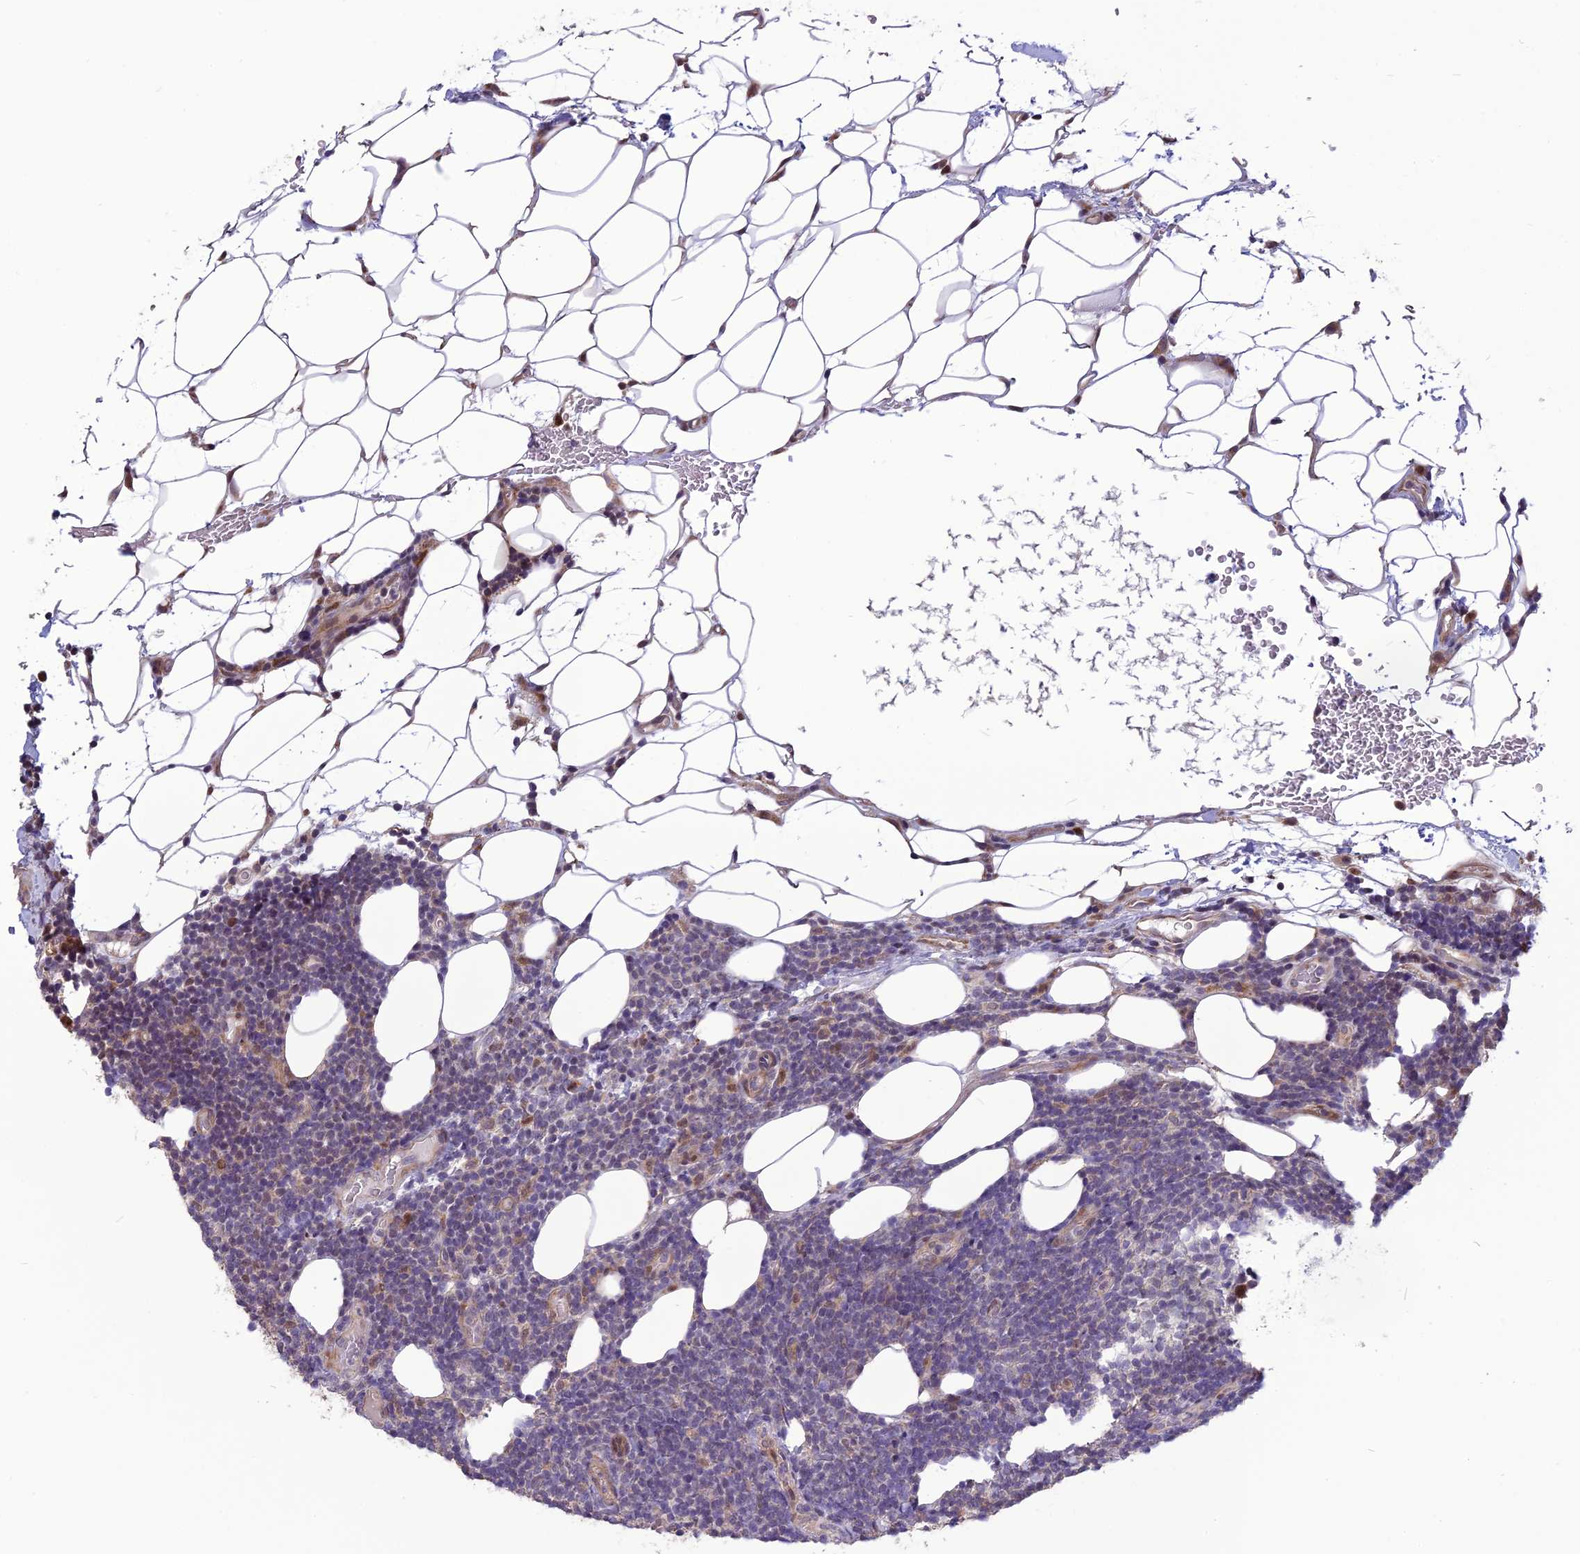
{"staining": {"intensity": "negative", "quantity": "none", "location": "none"}, "tissue": "lymphoma", "cell_type": "Tumor cells", "image_type": "cancer", "snomed": [{"axis": "morphology", "description": "Malignant lymphoma, non-Hodgkin's type, Low grade"}, {"axis": "topography", "description": "Lymph node"}], "caption": "Tumor cells show no significant protein staining in low-grade malignant lymphoma, non-Hodgkin's type.", "gene": "SPG21", "patient": {"sex": "male", "age": 66}}